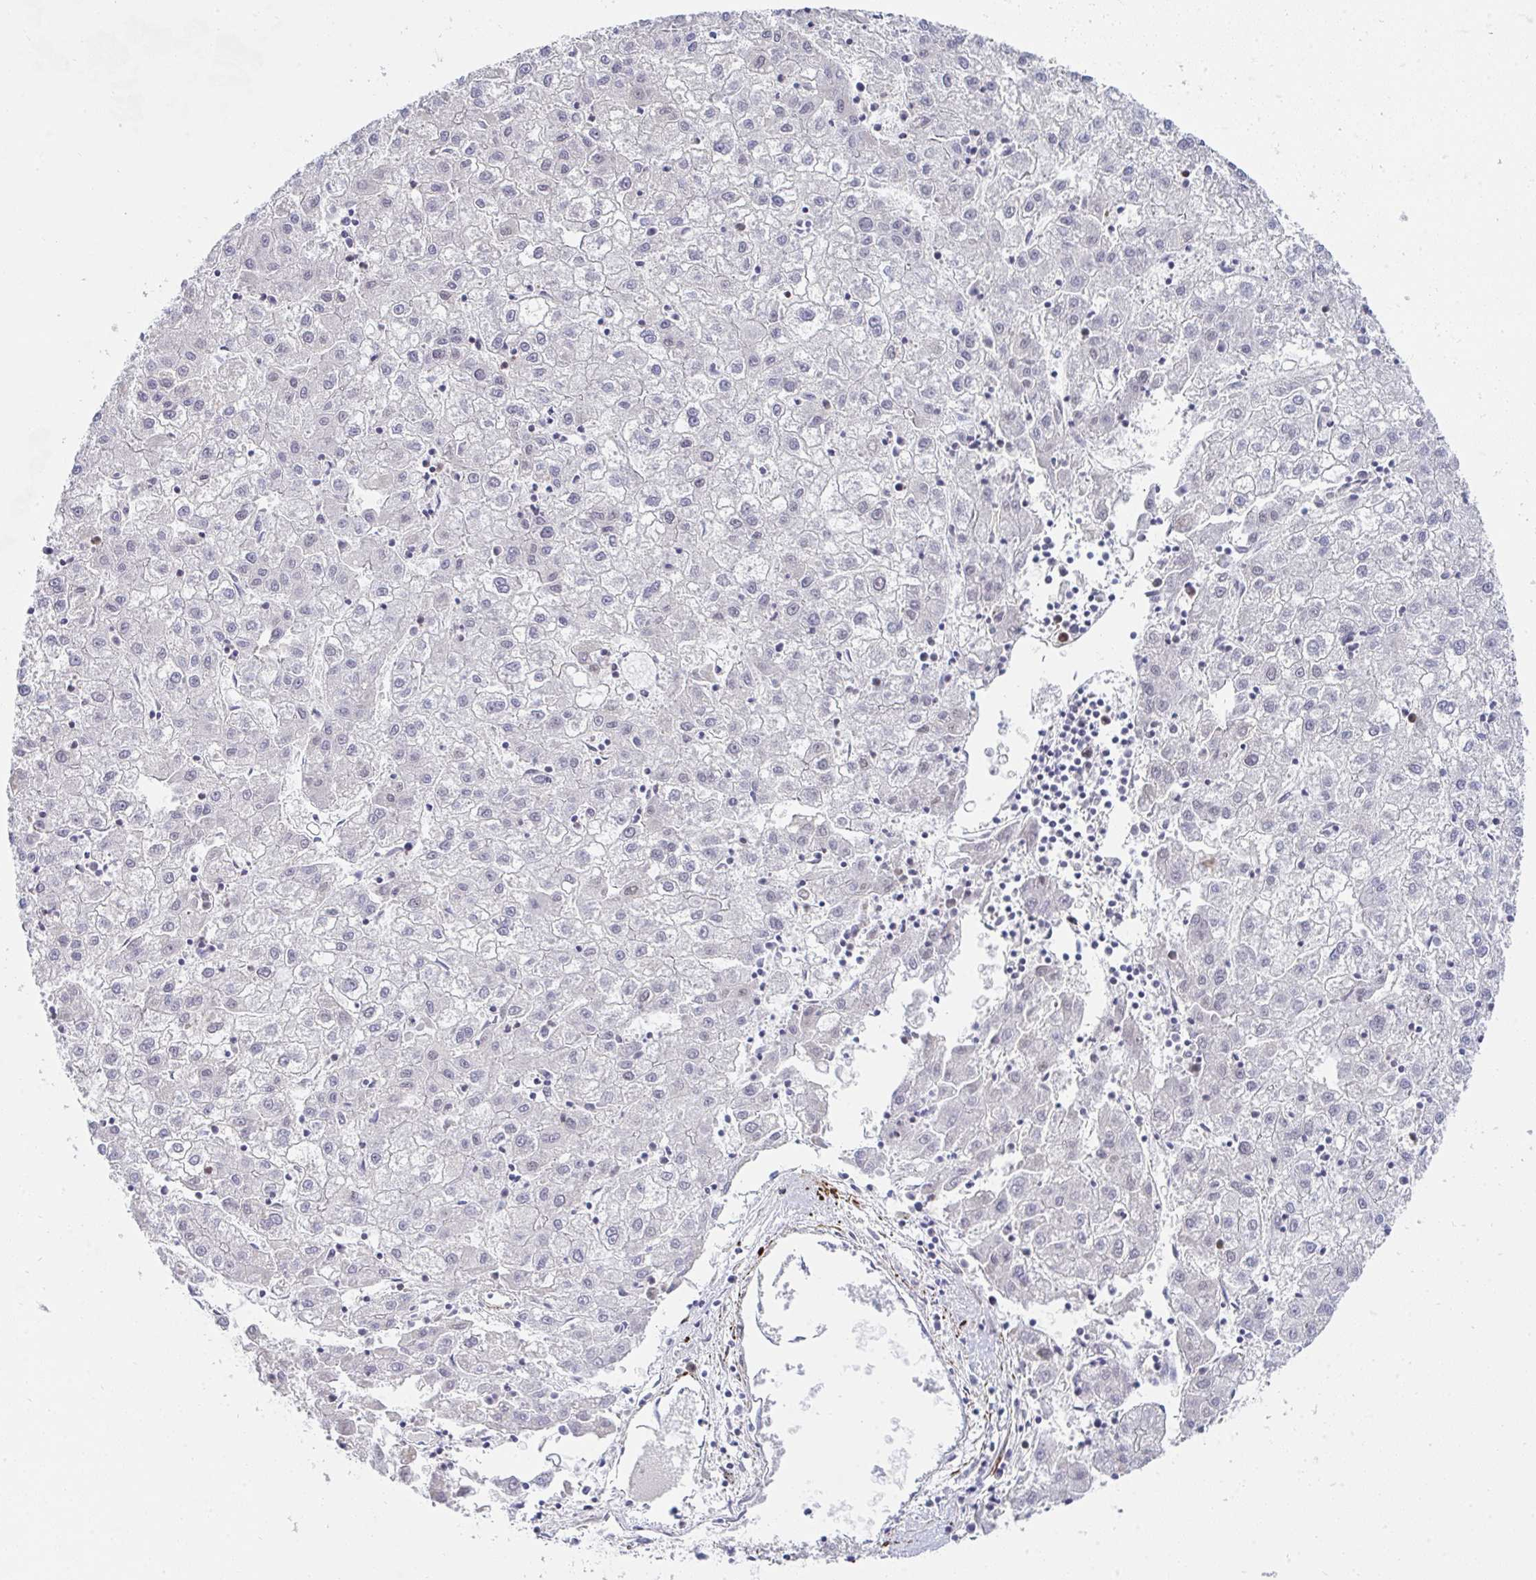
{"staining": {"intensity": "negative", "quantity": "none", "location": "none"}, "tissue": "liver cancer", "cell_type": "Tumor cells", "image_type": "cancer", "snomed": [{"axis": "morphology", "description": "Carcinoma, Hepatocellular, NOS"}, {"axis": "topography", "description": "Liver"}], "caption": "Immunohistochemical staining of human liver cancer (hepatocellular carcinoma) exhibits no significant staining in tumor cells.", "gene": "GINS2", "patient": {"sex": "male", "age": 72}}